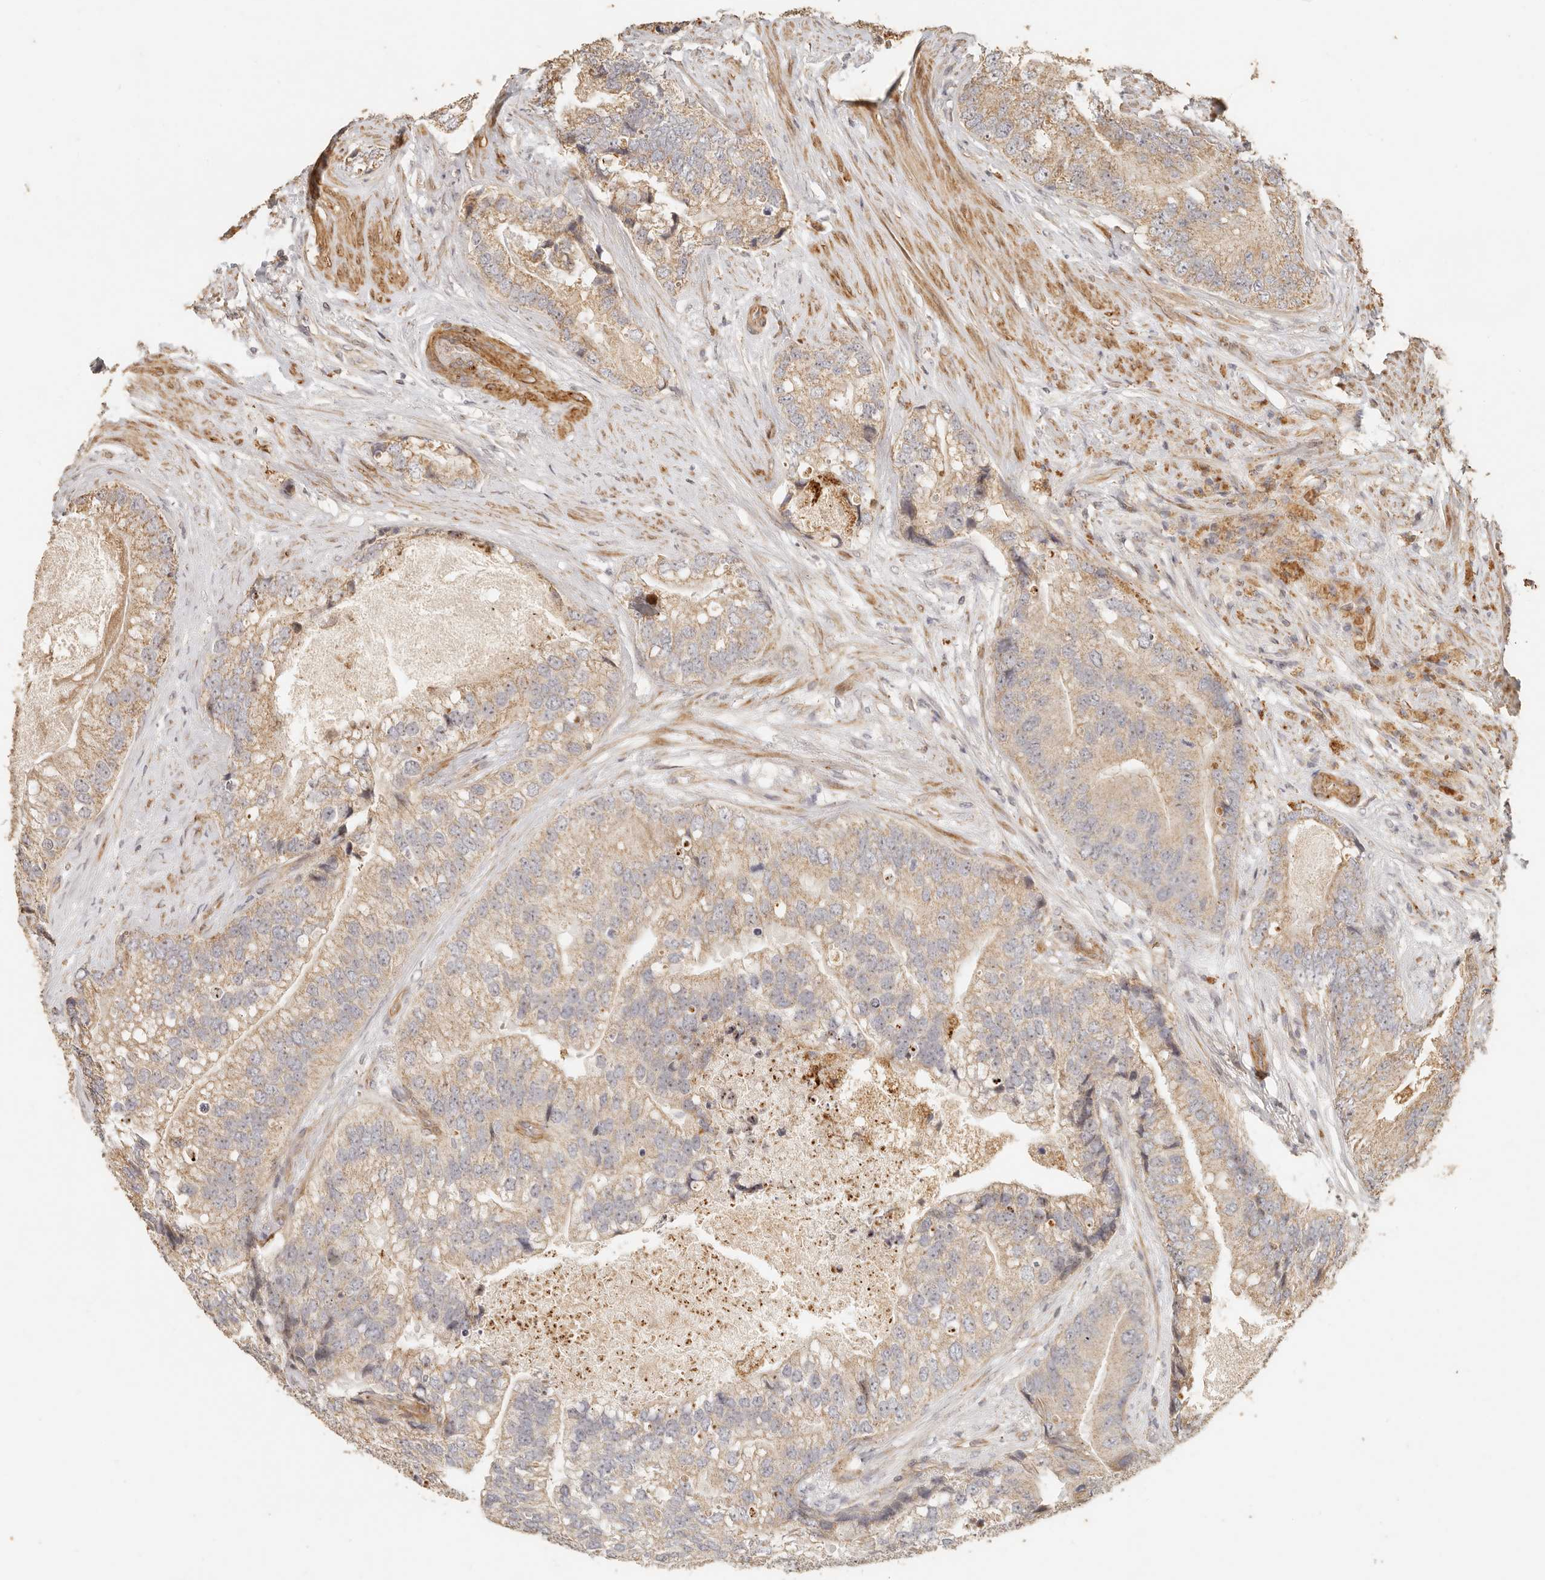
{"staining": {"intensity": "weak", "quantity": ">75%", "location": "cytoplasmic/membranous,nuclear"}, "tissue": "prostate cancer", "cell_type": "Tumor cells", "image_type": "cancer", "snomed": [{"axis": "morphology", "description": "Adenocarcinoma, High grade"}, {"axis": "topography", "description": "Prostate"}], "caption": "Protein expression by immunohistochemistry exhibits weak cytoplasmic/membranous and nuclear positivity in approximately >75% of tumor cells in adenocarcinoma (high-grade) (prostate).", "gene": "PTPN22", "patient": {"sex": "male", "age": 70}}